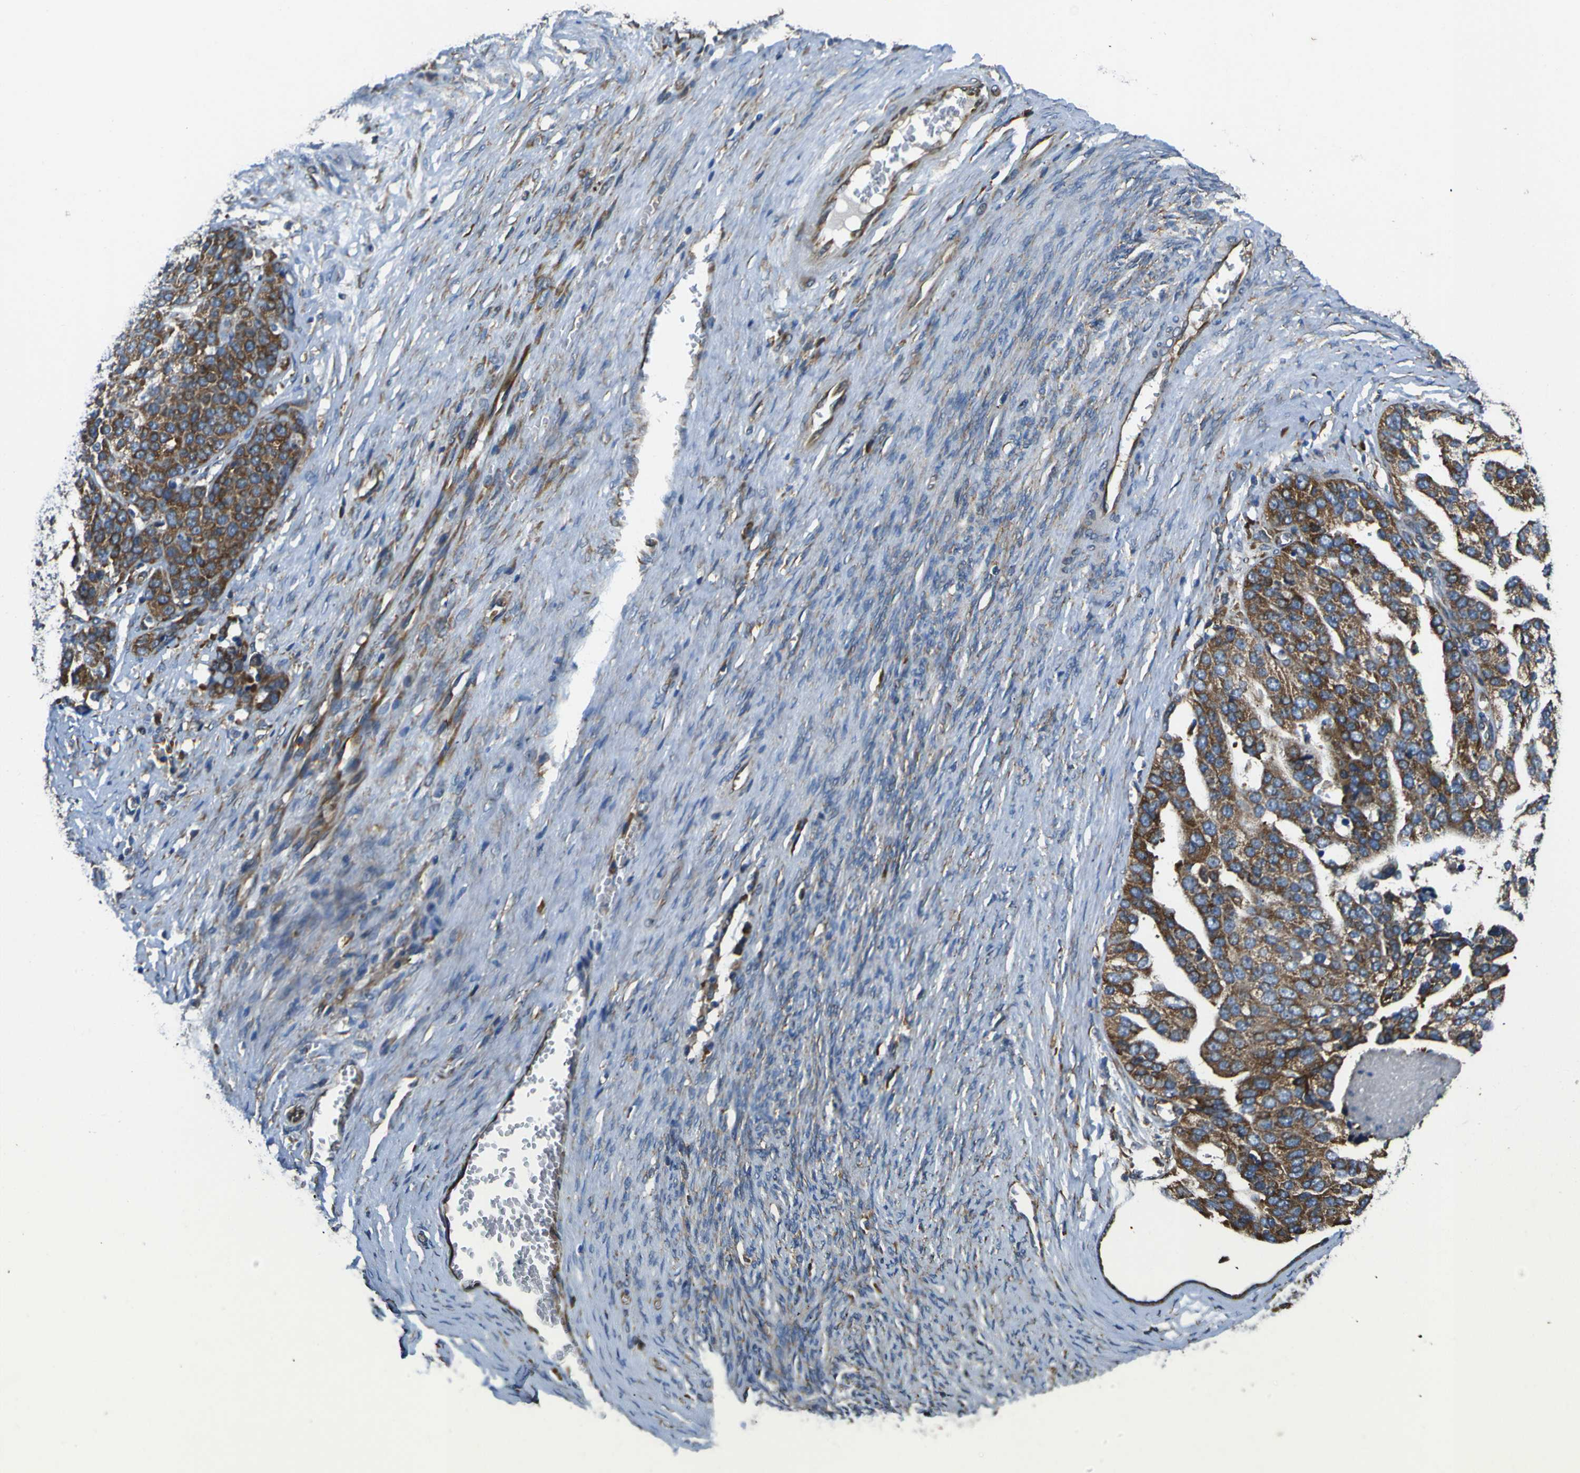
{"staining": {"intensity": "strong", "quantity": ">75%", "location": "cytoplasmic/membranous"}, "tissue": "ovarian cancer", "cell_type": "Tumor cells", "image_type": "cancer", "snomed": [{"axis": "morphology", "description": "Cystadenocarcinoma, serous, NOS"}, {"axis": "topography", "description": "Ovary"}], "caption": "Strong cytoplasmic/membranous positivity is appreciated in about >75% of tumor cells in ovarian cancer (serous cystadenocarcinoma).", "gene": "RPSA", "patient": {"sex": "female", "age": 44}}